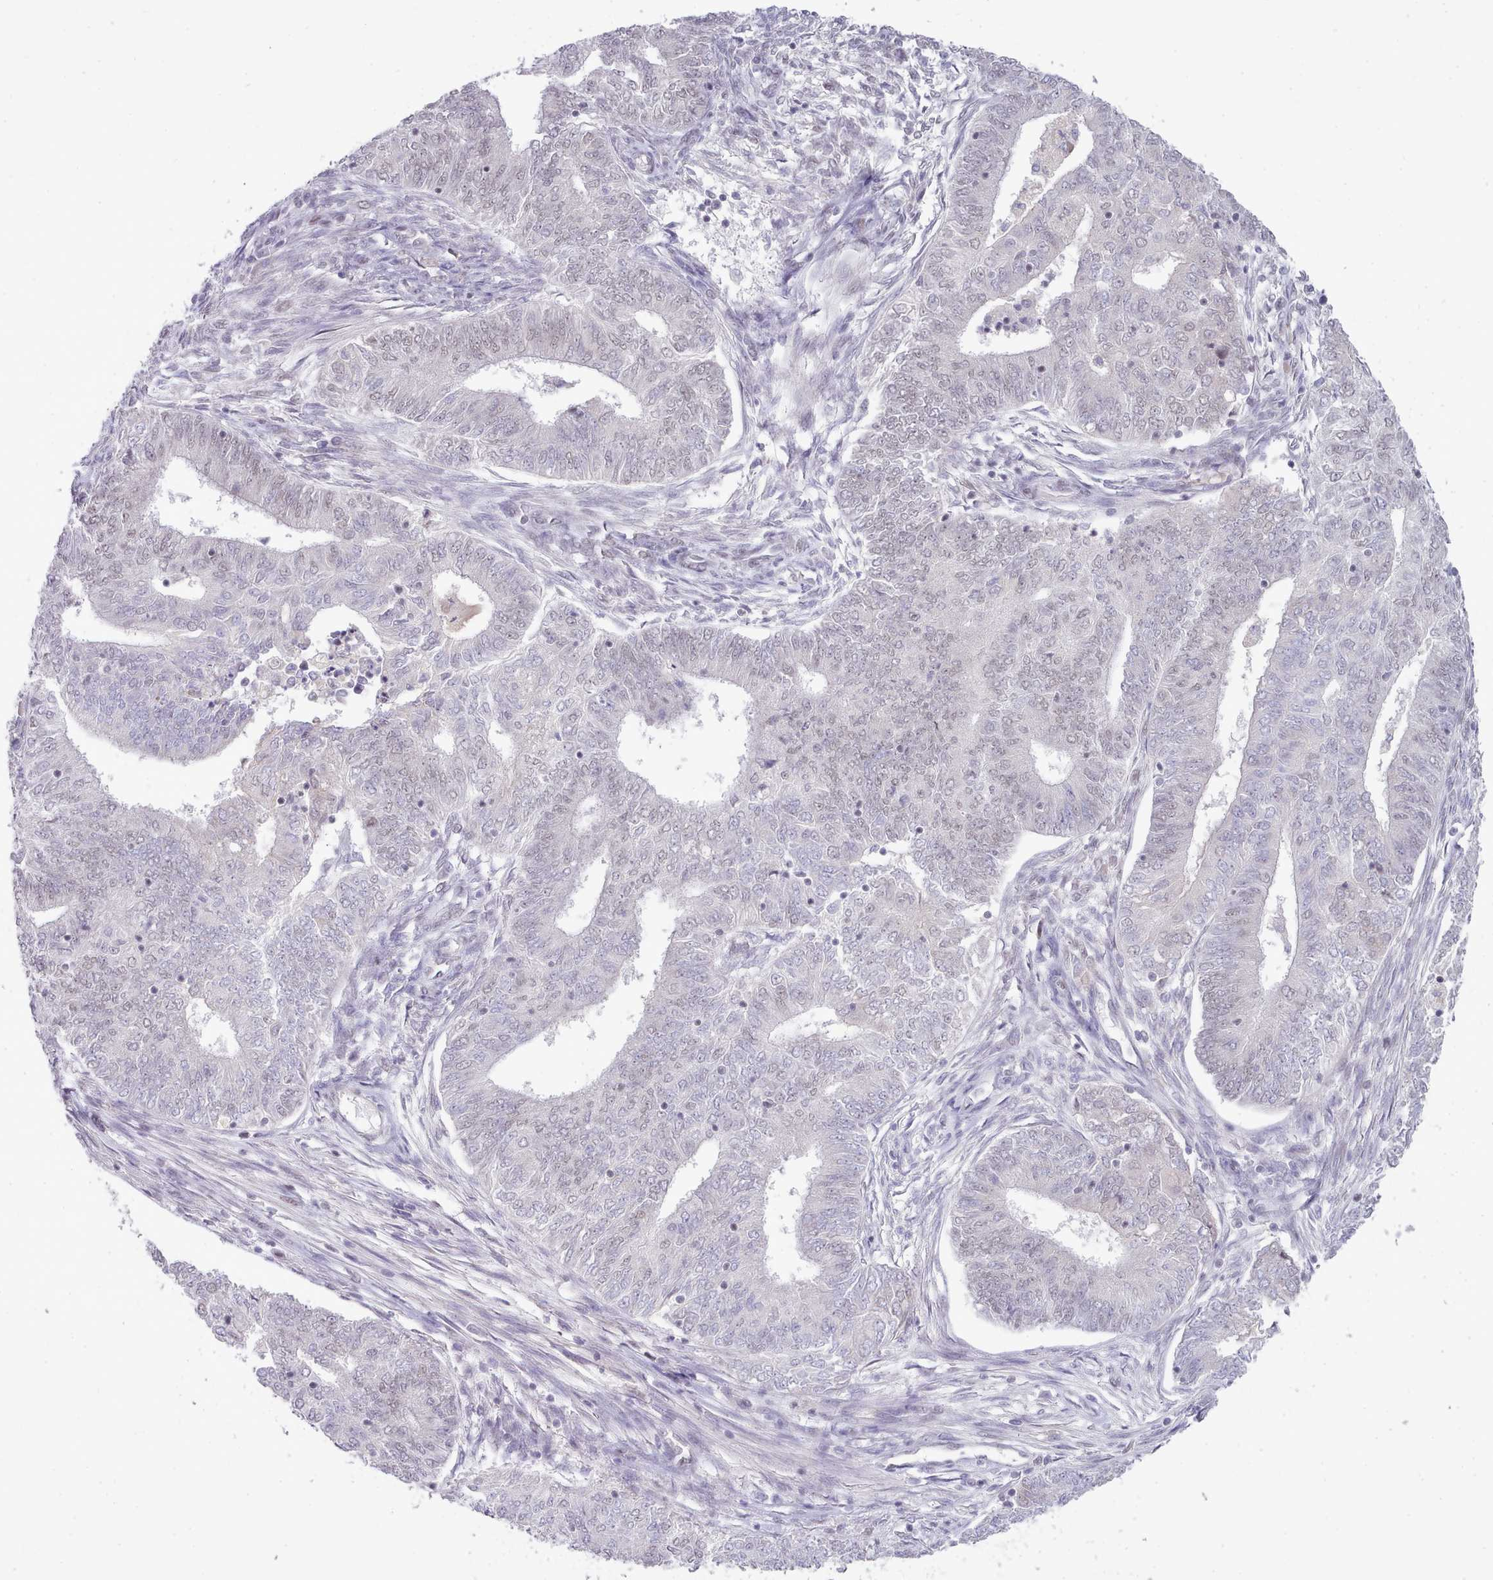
{"staining": {"intensity": "negative", "quantity": "none", "location": "none"}, "tissue": "endometrial cancer", "cell_type": "Tumor cells", "image_type": "cancer", "snomed": [{"axis": "morphology", "description": "Adenocarcinoma, NOS"}, {"axis": "topography", "description": "Endometrium"}], "caption": "DAB (3,3'-diaminobenzidine) immunohistochemical staining of human adenocarcinoma (endometrial) exhibits no significant staining in tumor cells.", "gene": "RFX1", "patient": {"sex": "female", "age": 62}}